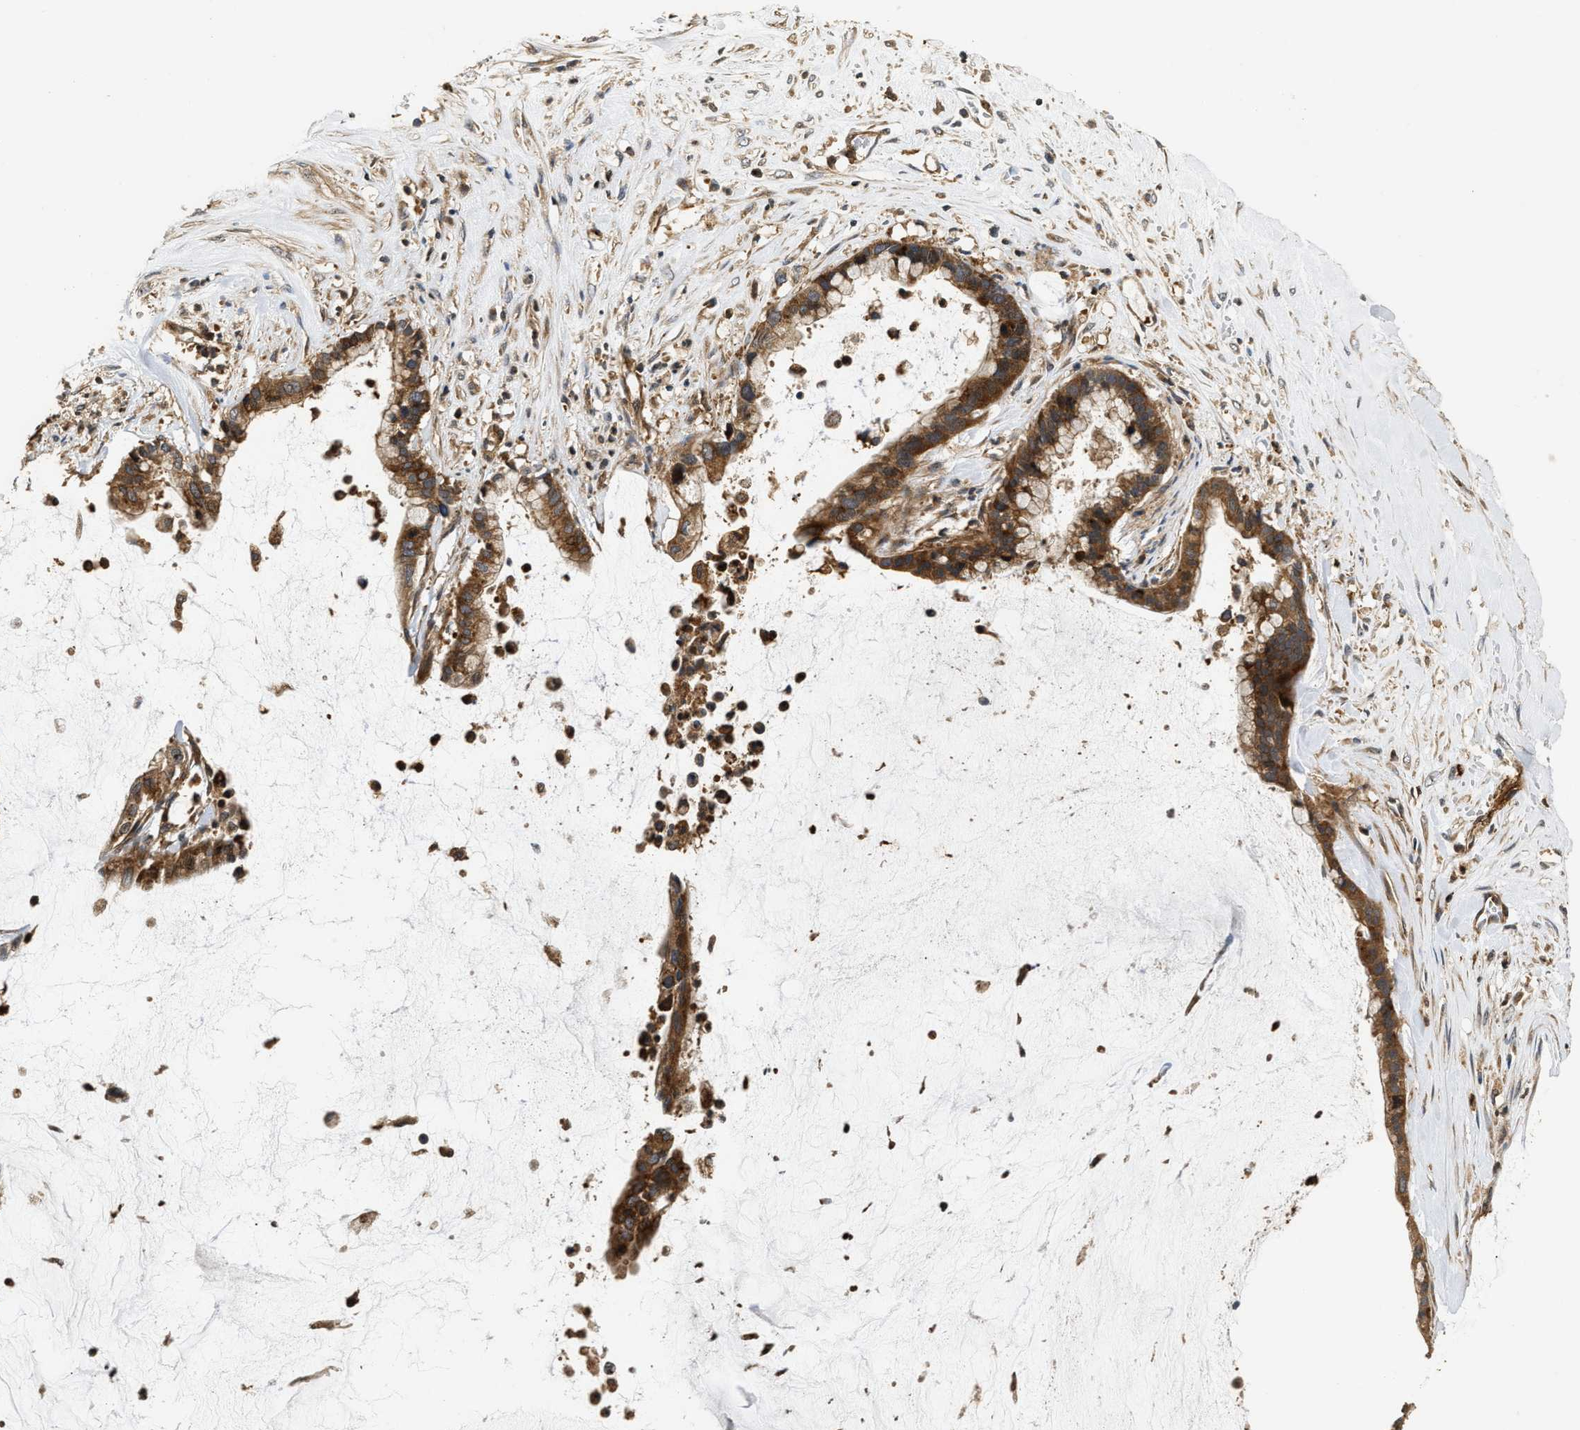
{"staining": {"intensity": "strong", "quantity": ">75%", "location": "cytoplasmic/membranous"}, "tissue": "pancreatic cancer", "cell_type": "Tumor cells", "image_type": "cancer", "snomed": [{"axis": "morphology", "description": "Adenocarcinoma, NOS"}, {"axis": "topography", "description": "Pancreas"}], "caption": "This micrograph shows pancreatic cancer (adenocarcinoma) stained with immunohistochemistry (IHC) to label a protein in brown. The cytoplasmic/membranous of tumor cells show strong positivity for the protein. Nuclei are counter-stained blue.", "gene": "SNX5", "patient": {"sex": "male", "age": 41}}